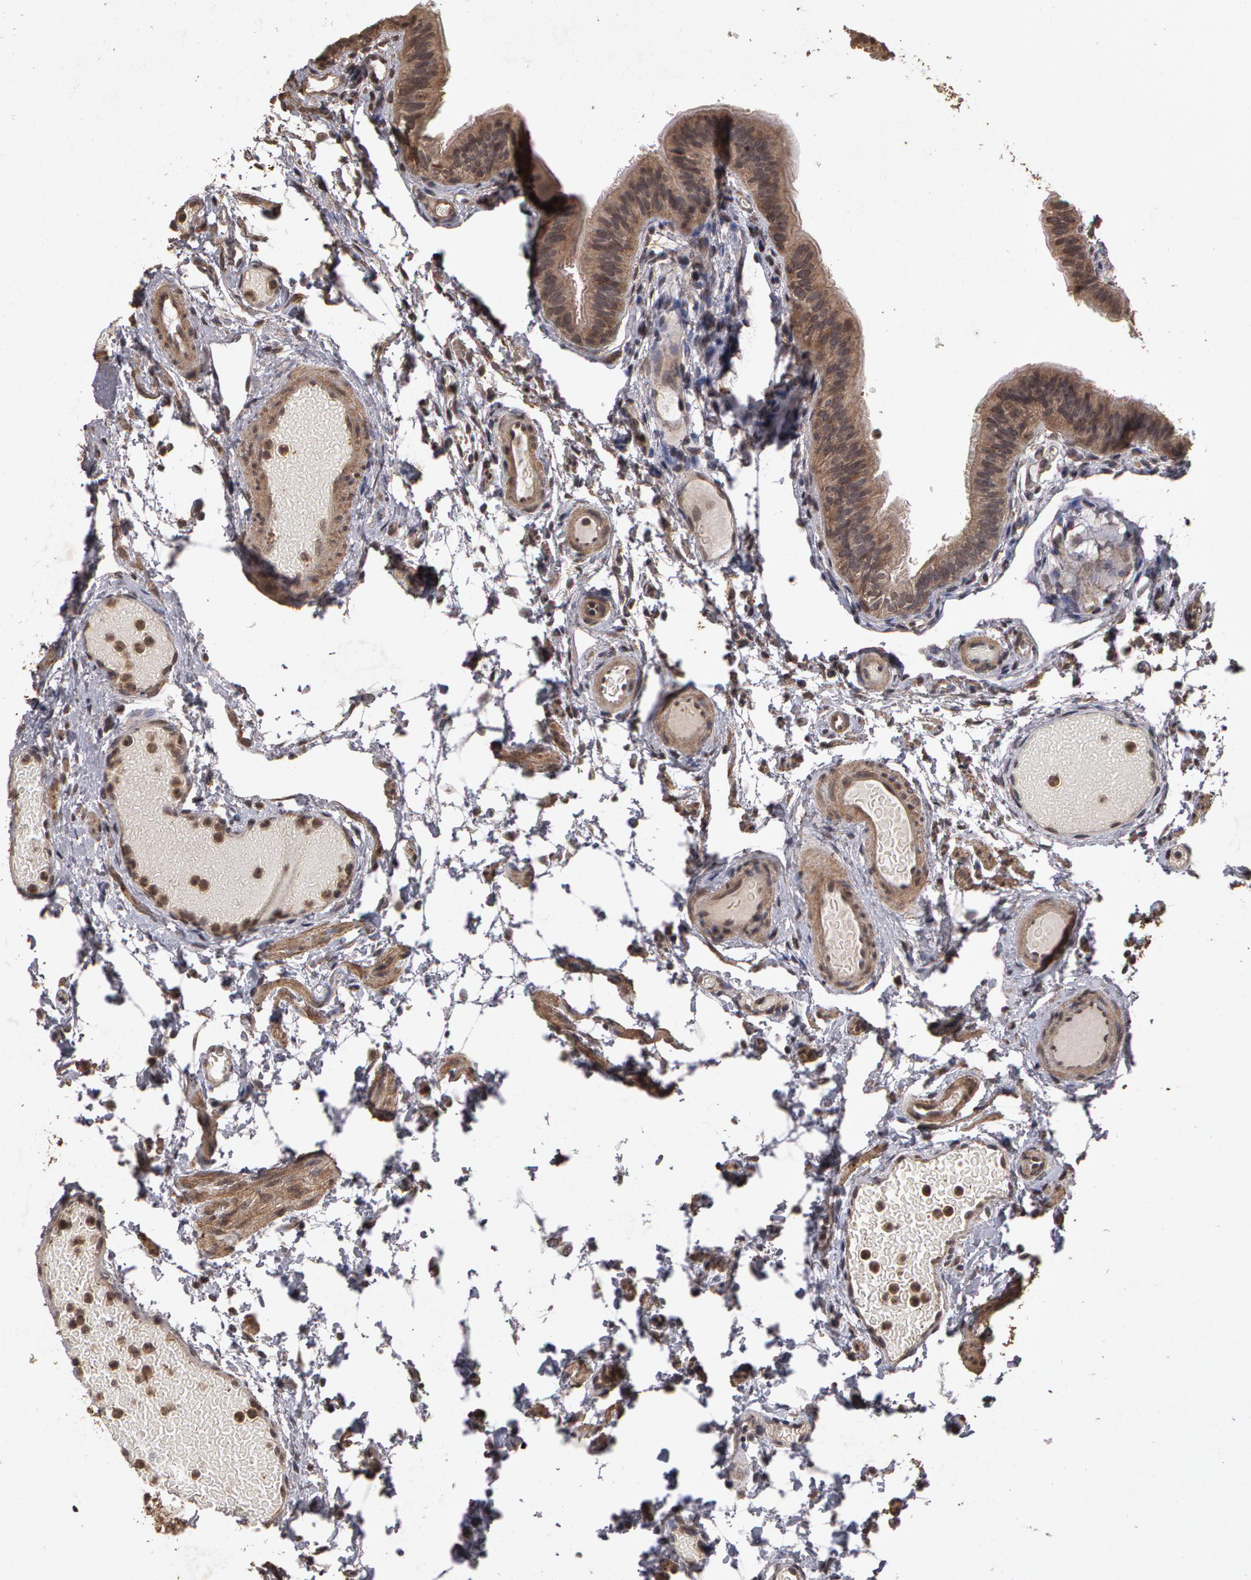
{"staining": {"intensity": "moderate", "quantity": ">75%", "location": "cytoplasmic/membranous"}, "tissue": "fallopian tube", "cell_type": "Glandular cells", "image_type": "normal", "snomed": [{"axis": "morphology", "description": "Normal tissue, NOS"}, {"axis": "morphology", "description": "Dermoid, NOS"}, {"axis": "topography", "description": "Fallopian tube"}], "caption": "A histopathology image of human fallopian tube stained for a protein exhibits moderate cytoplasmic/membranous brown staining in glandular cells.", "gene": "CALR", "patient": {"sex": "female", "age": 33}}